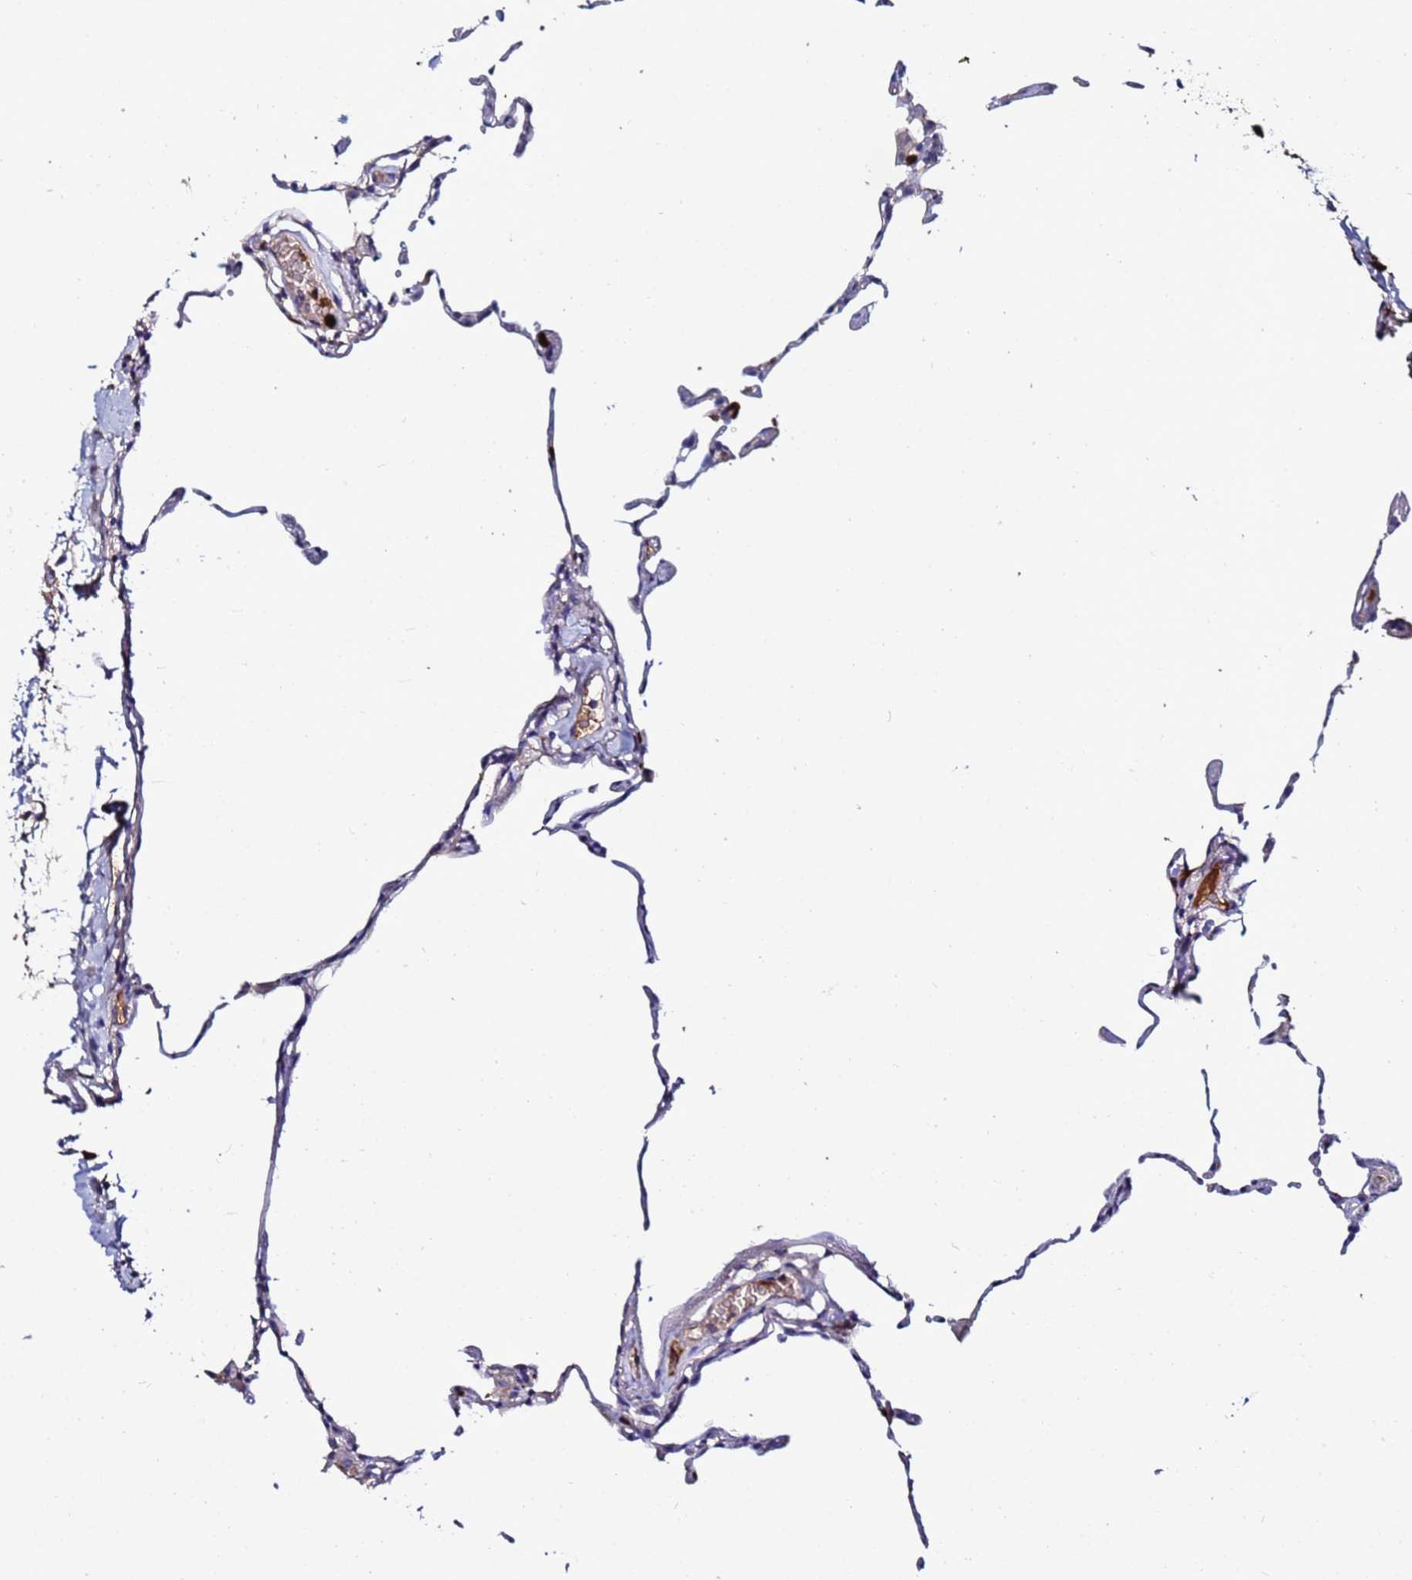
{"staining": {"intensity": "negative", "quantity": "none", "location": "none"}, "tissue": "lung", "cell_type": "Alveolar cells", "image_type": "normal", "snomed": [{"axis": "morphology", "description": "Normal tissue, NOS"}, {"axis": "topography", "description": "Lung"}], "caption": "IHC image of unremarkable human lung stained for a protein (brown), which reveals no staining in alveolar cells.", "gene": "TUBAL3", "patient": {"sex": "female", "age": 57}}